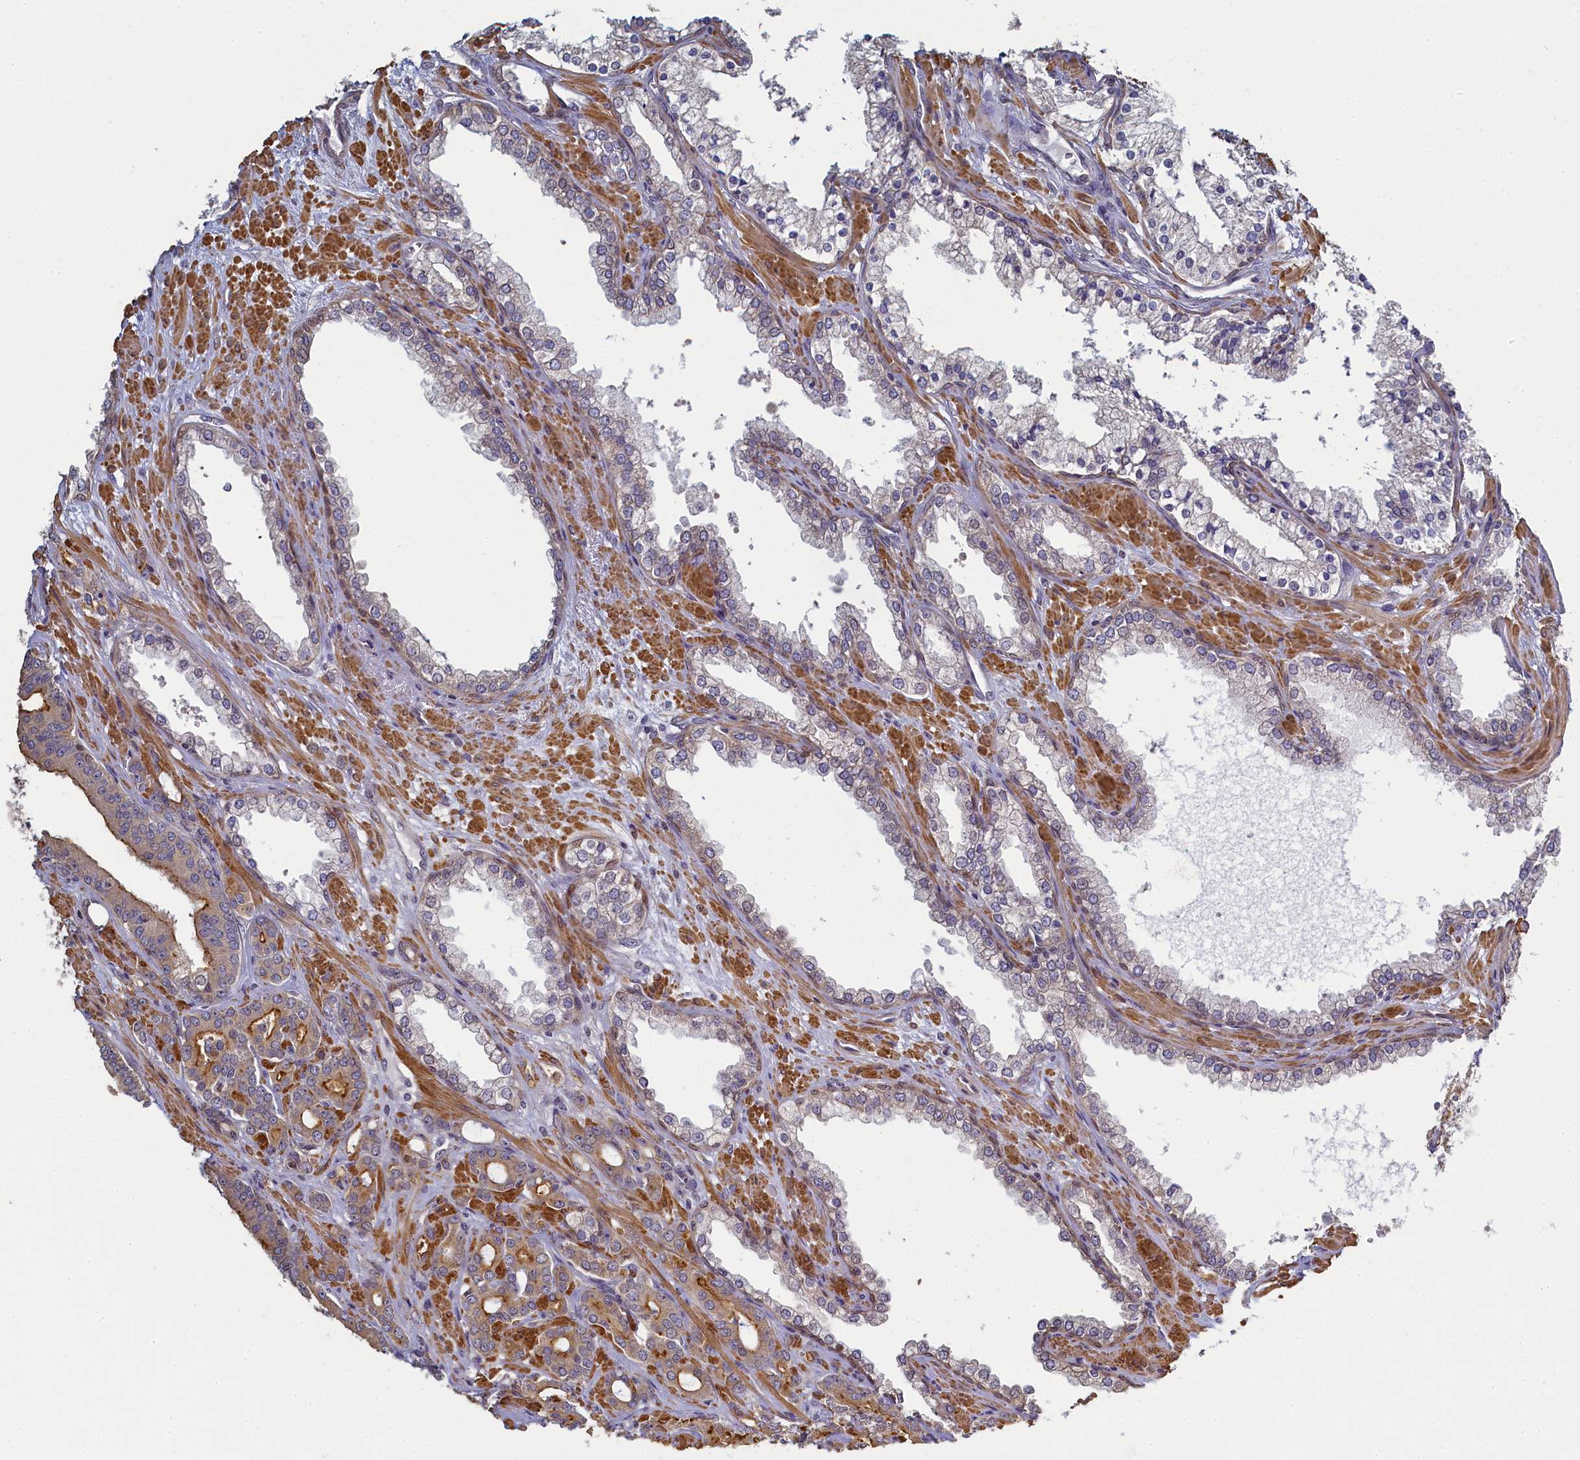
{"staining": {"intensity": "moderate", "quantity": "25%-75%", "location": "cytoplasmic/membranous"}, "tissue": "prostate cancer", "cell_type": "Tumor cells", "image_type": "cancer", "snomed": [{"axis": "morphology", "description": "Adenocarcinoma, High grade"}, {"axis": "topography", "description": "Prostate"}], "caption": "Tumor cells reveal moderate cytoplasmic/membranous expression in approximately 25%-75% of cells in adenocarcinoma (high-grade) (prostate).", "gene": "DIXDC1", "patient": {"sex": "male", "age": 72}}